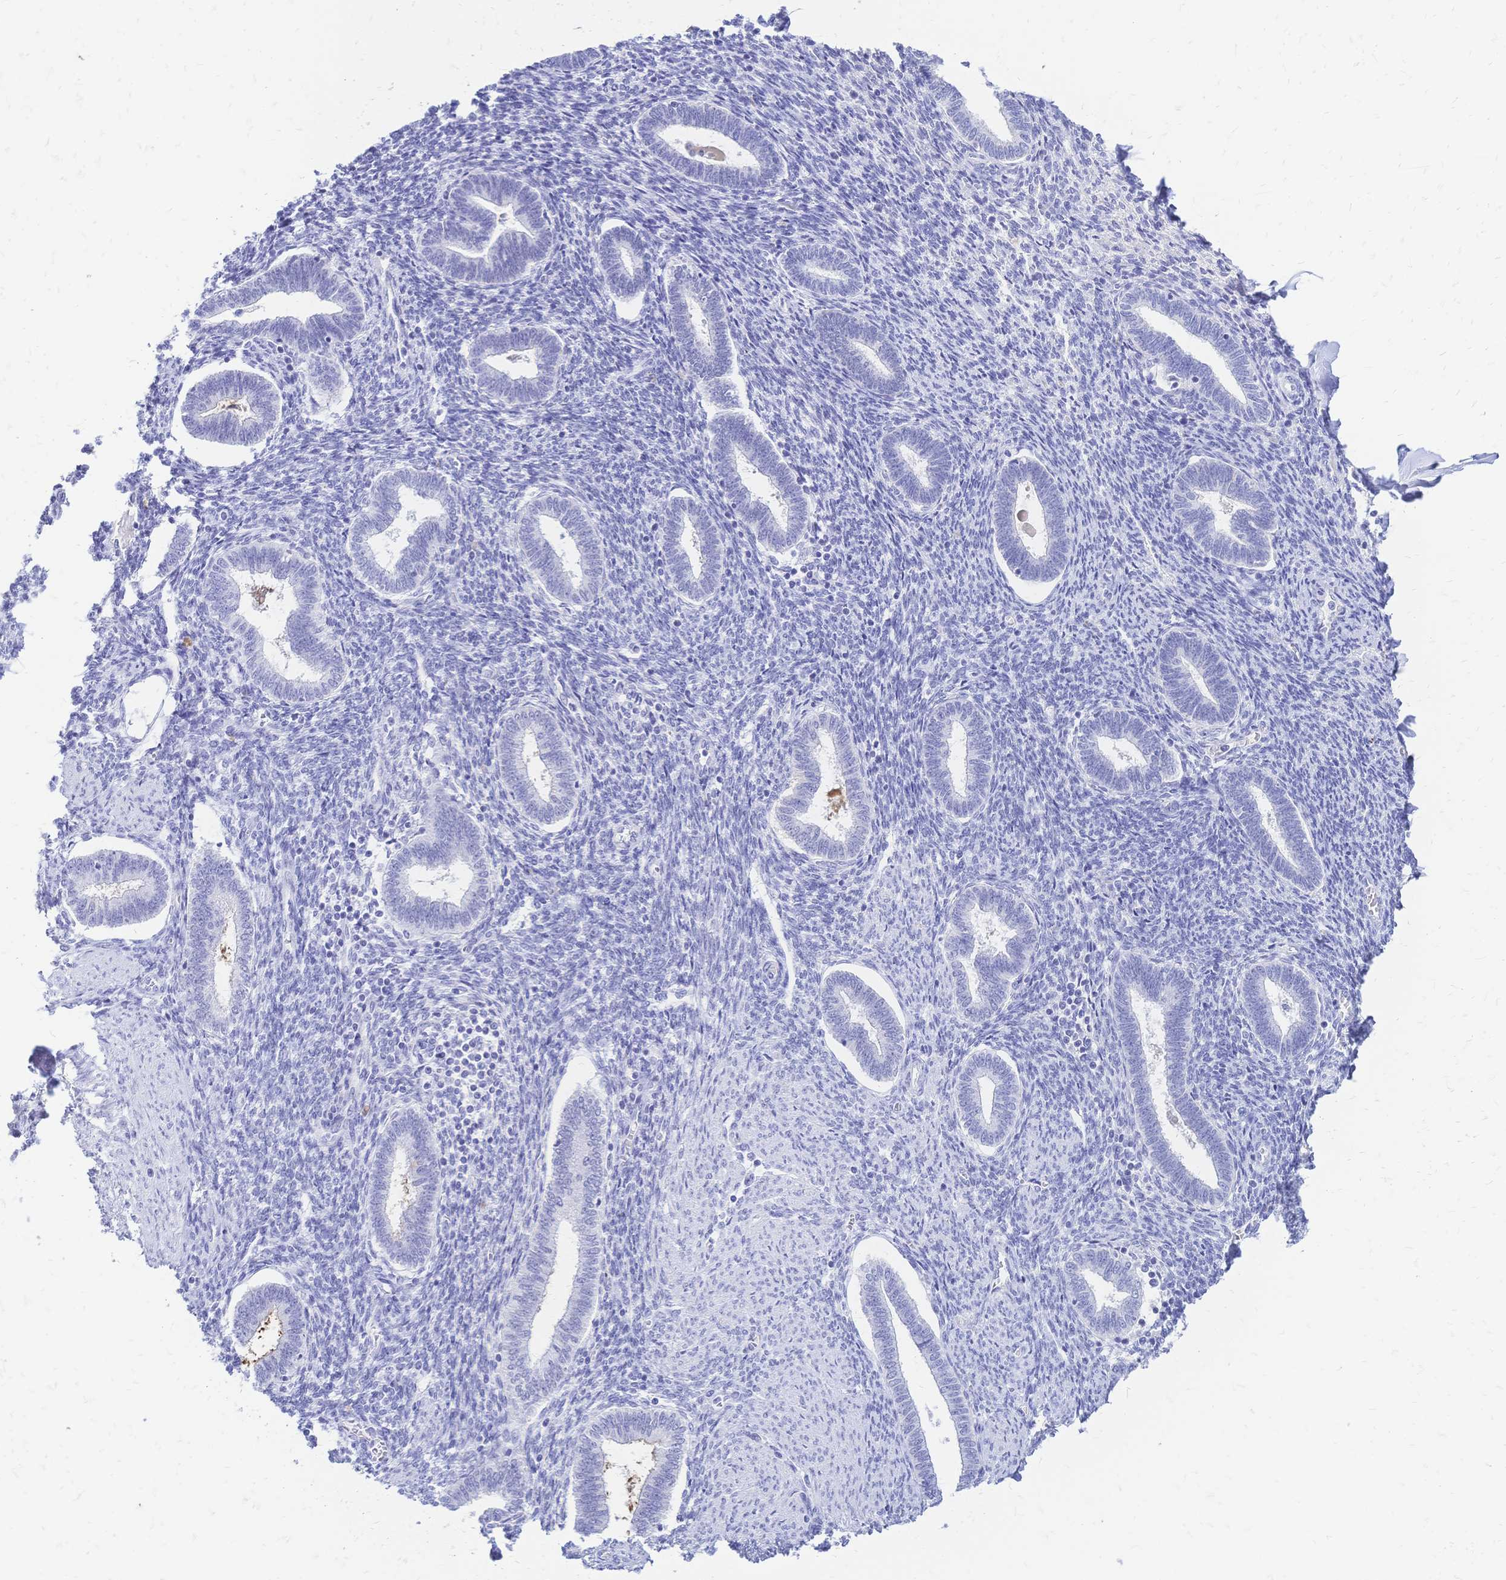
{"staining": {"intensity": "negative", "quantity": "none", "location": "none"}, "tissue": "endometrium", "cell_type": "Cells in endometrial stroma", "image_type": "normal", "snomed": [{"axis": "morphology", "description": "Normal tissue, NOS"}, {"axis": "topography", "description": "Endometrium"}], "caption": "A photomicrograph of endometrium stained for a protein shows no brown staining in cells in endometrial stroma. The staining is performed using DAB brown chromogen with nuclei counter-stained in using hematoxylin.", "gene": "FA2H", "patient": {"sex": "female", "age": 42}}